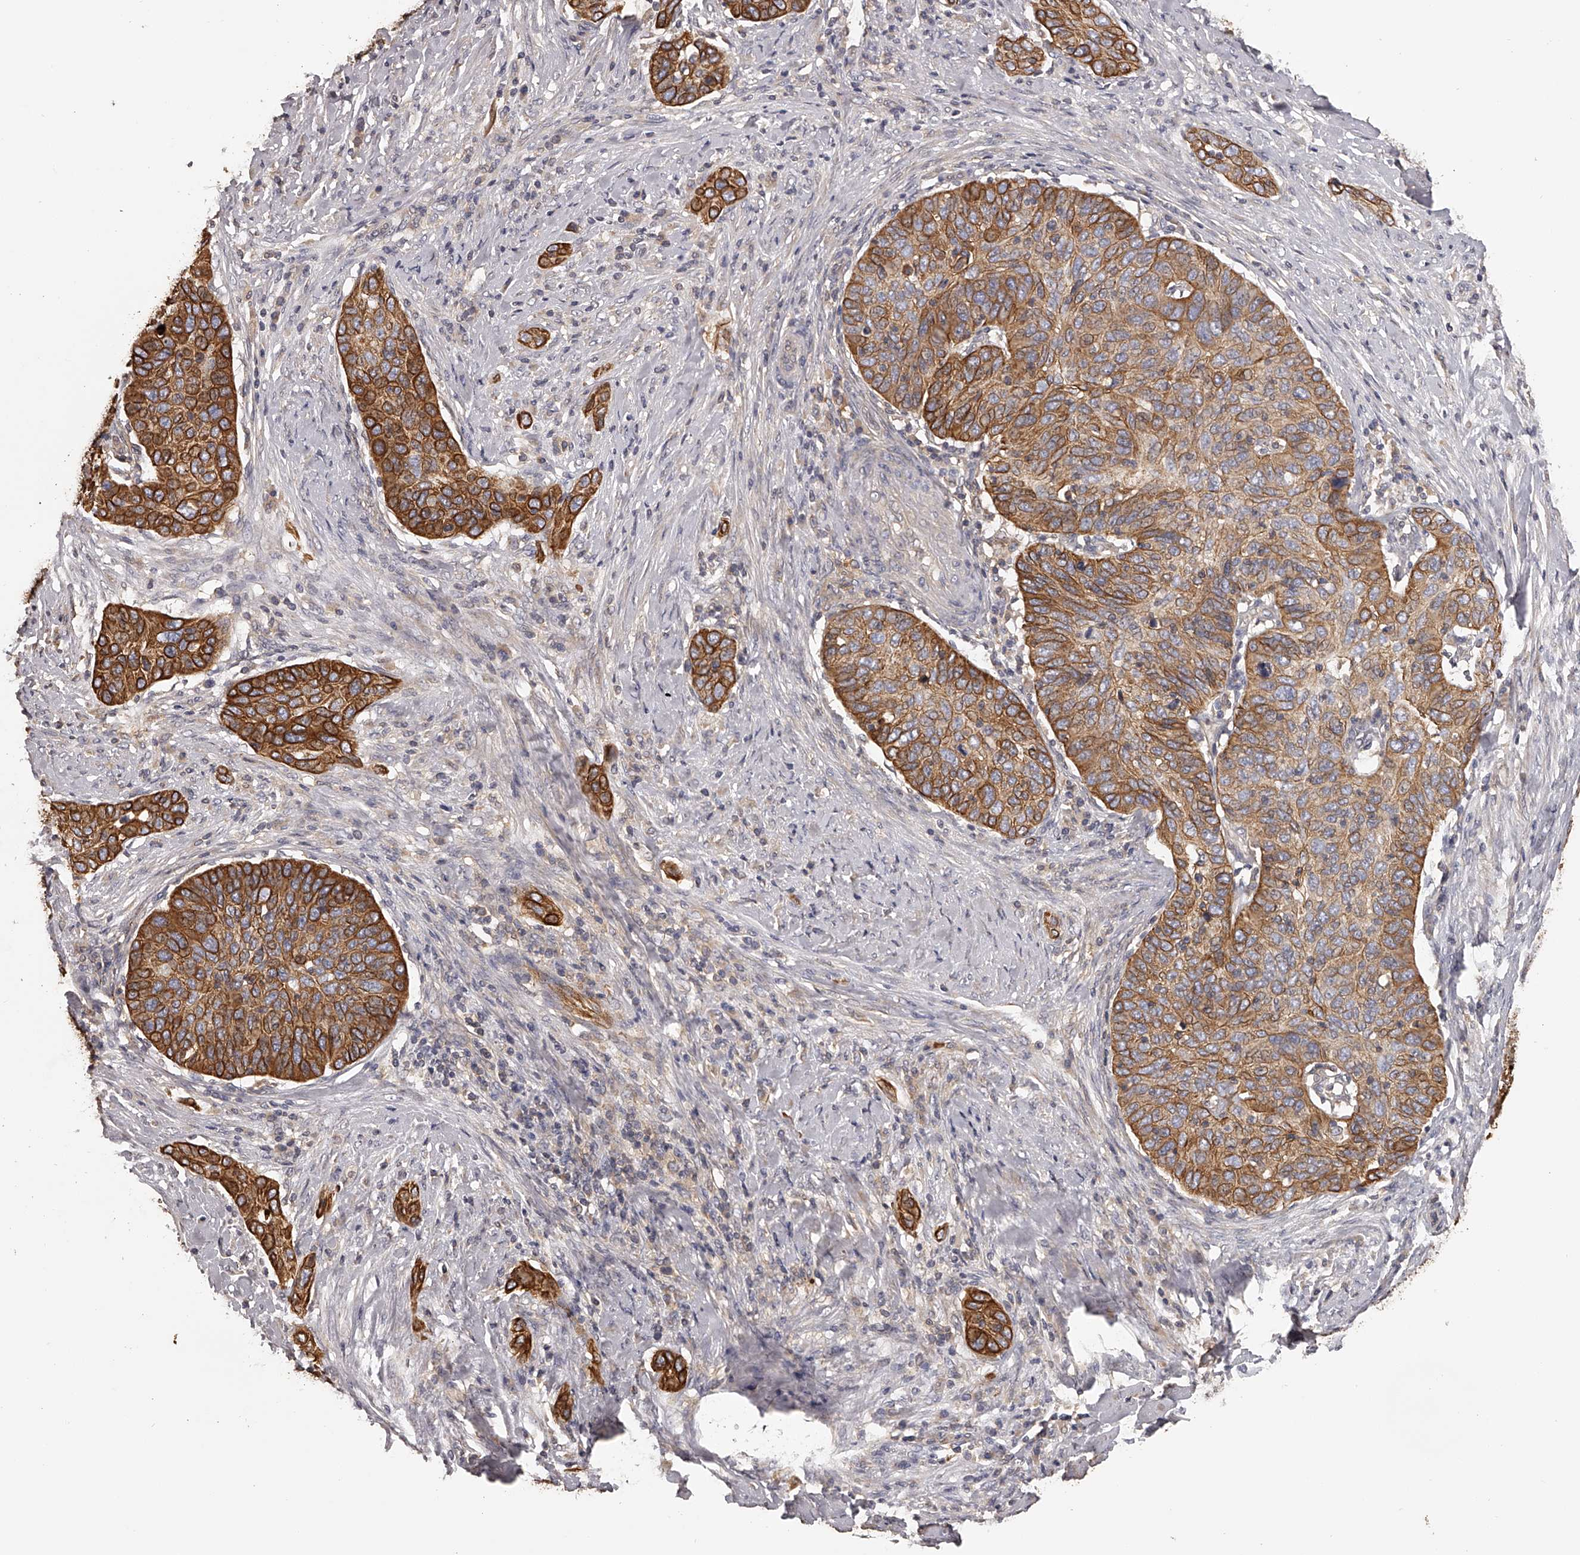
{"staining": {"intensity": "strong", "quantity": ">75%", "location": "cytoplasmic/membranous"}, "tissue": "cervical cancer", "cell_type": "Tumor cells", "image_type": "cancer", "snomed": [{"axis": "morphology", "description": "Squamous cell carcinoma, NOS"}, {"axis": "topography", "description": "Cervix"}], "caption": "Immunohistochemical staining of human cervical cancer shows strong cytoplasmic/membranous protein staining in approximately >75% of tumor cells. The protein of interest is stained brown, and the nuclei are stained in blue (DAB (3,3'-diaminobenzidine) IHC with brightfield microscopy, high magnification).", "gene": "TNN", "patient": {"sex": "female", "age": 60}}